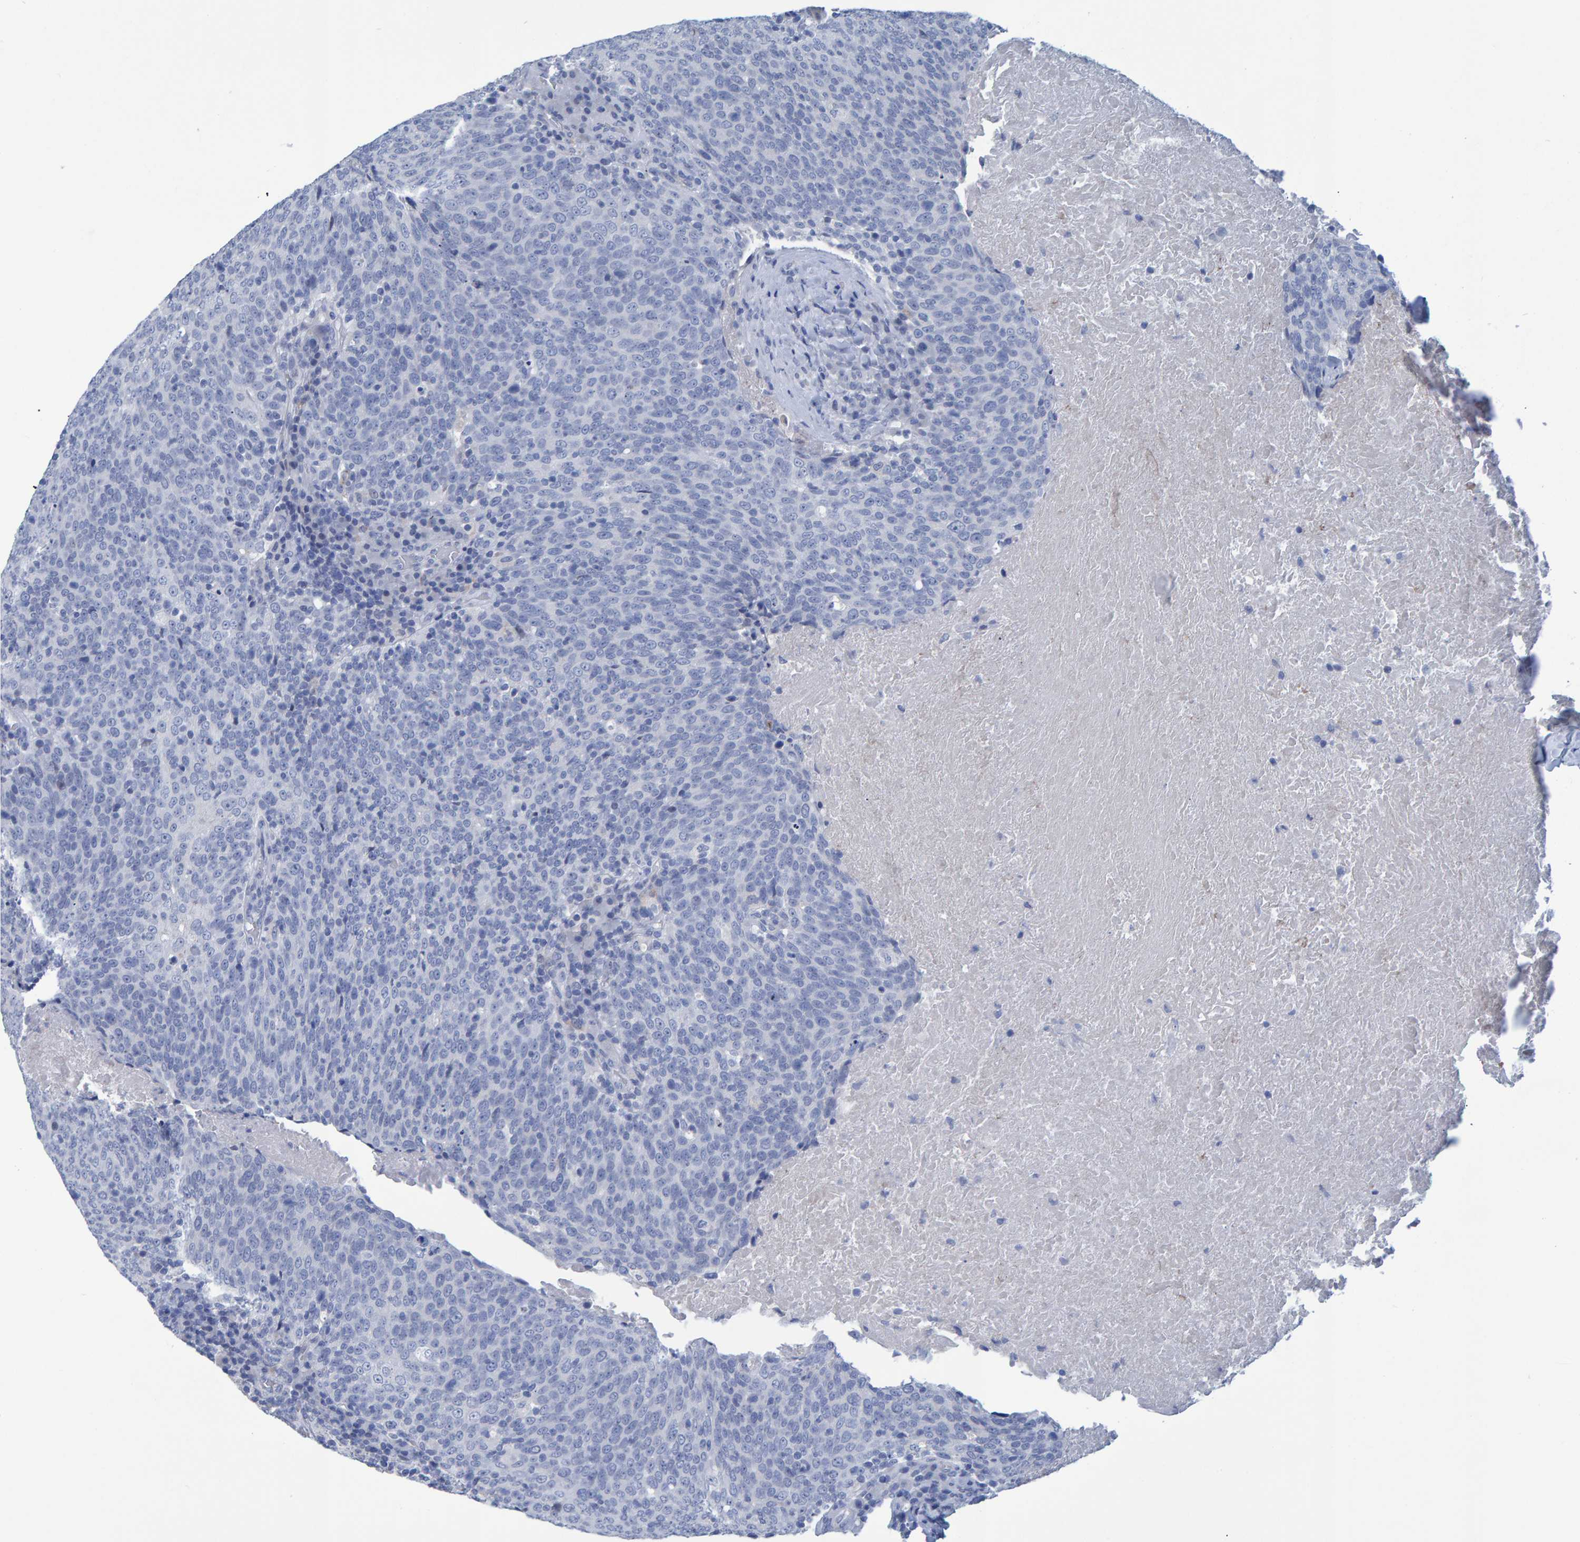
{"staining": {"intensity": "negative", "quantity": "none", "location": "none"}, "tissue": "head and neck cancer", "cell_type": "Tumor cells", "image_type": "cancer", "snomed": [{"axis": "morphology", "description": "Squamous cell carcinoma, NOS"}, {"axis": "morphology", "description": "Squamous cell carcinoma, metastatic, NOS"}, {"axis": "topography", "description": "Lymph node"}, {"axis": "topography", "description": "Head-Neck"}], "caption": "IHC micrograph of human head and neck cancer (squamous cell carcinoma) stained for a protein (brown), which displays no expression in tumor cells. The staining was performed using DAB (3,3'-diaminobenzidine) to visualize the protein expression in brown, while the nuclei were stained in blue with hematoxylin (Magnification: 20x).", "gene": "PROCA1", "patient": {"sex": "male", "age": 62}}